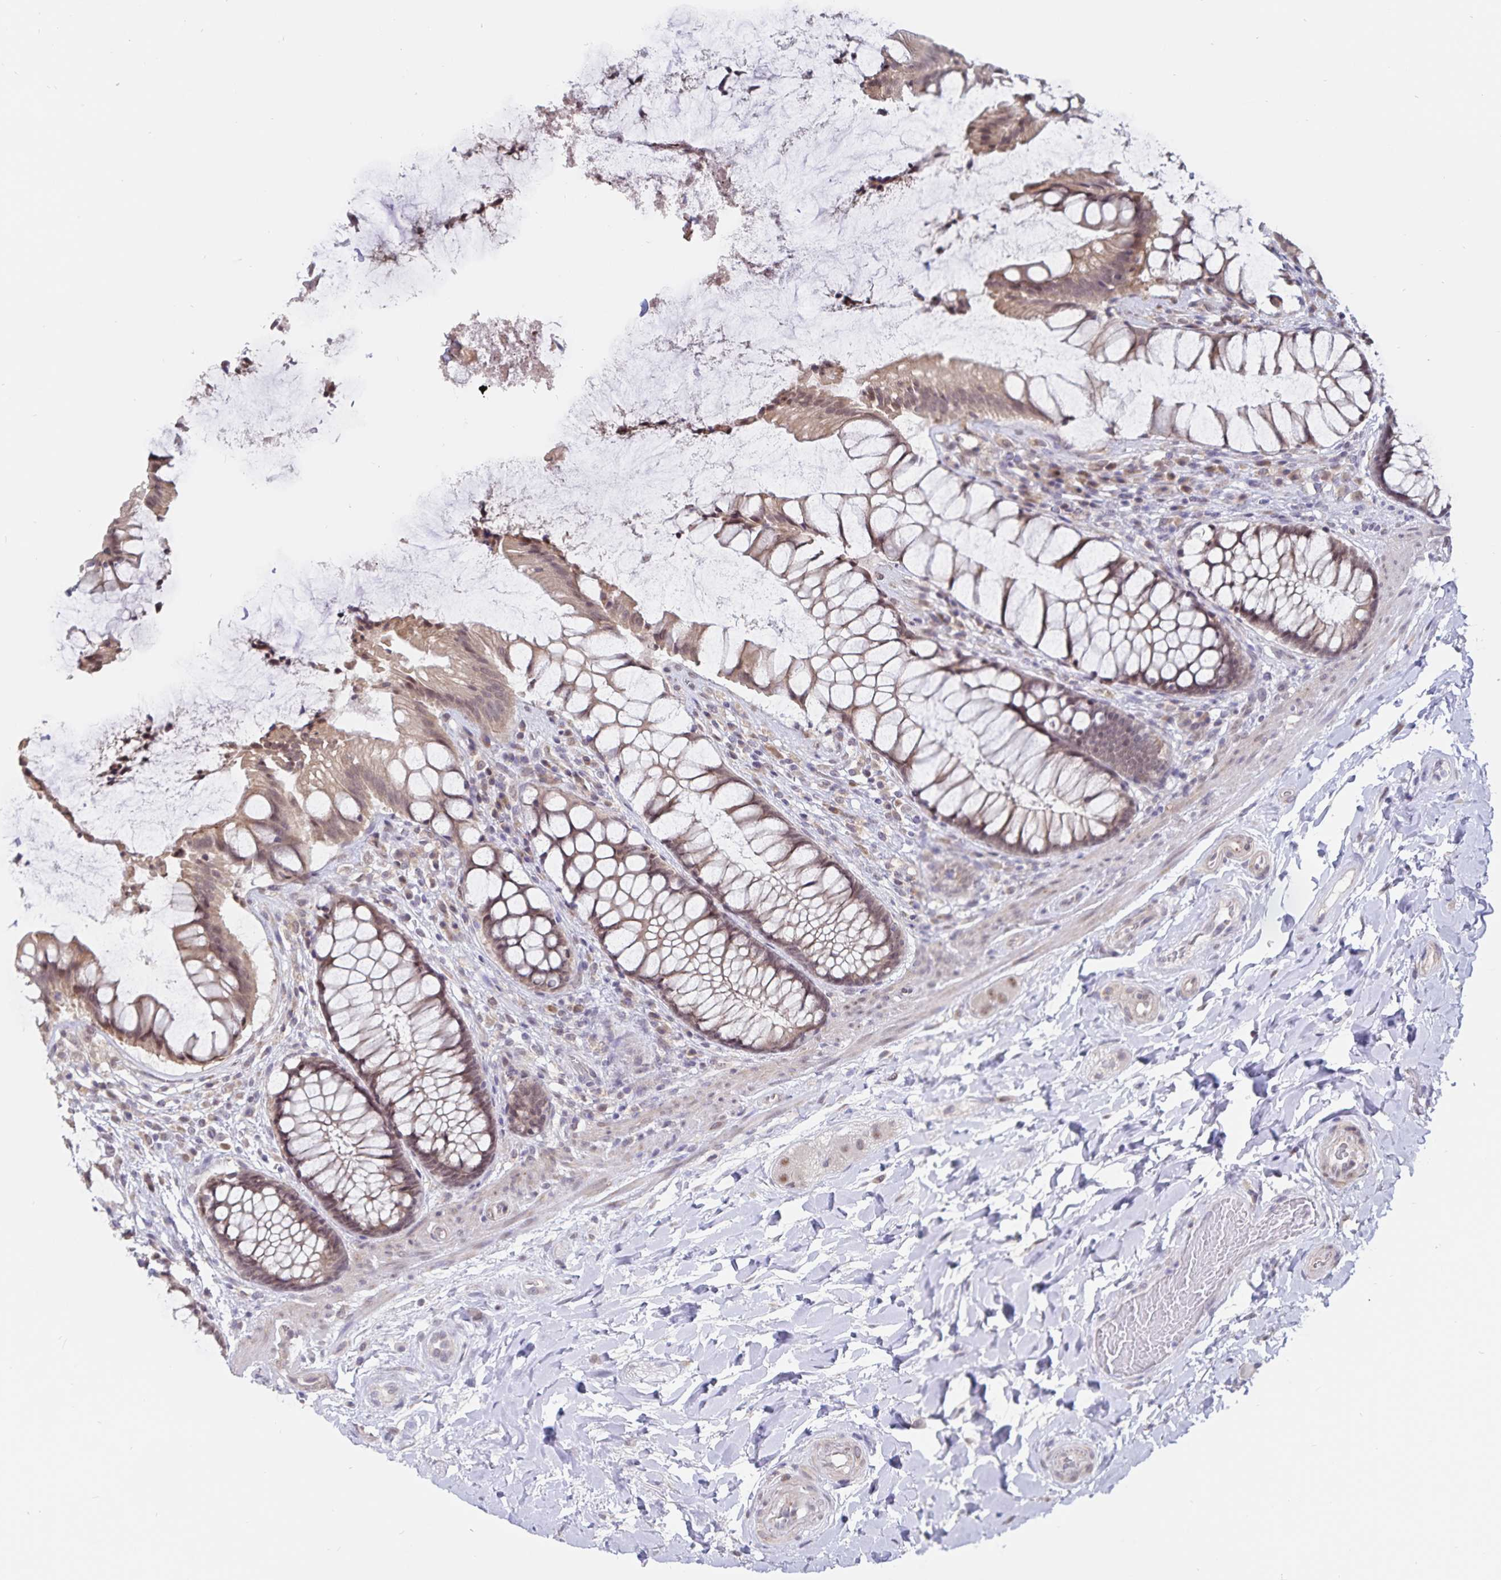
{"staining": {"intensity": "moderate", "quantity": ">75%", "location": "cytoplasmic/membranous"}, "tissue": "rectum", "cell_type": "Glandular cells", "image_type": "normal", "snomed": [{"axis": "morphology", "description": "Normal tissue, NOS"}, {"axis": "topography", "description": "Rectum"}], "caption": "IHC micrograph of benign human rectum stained for a protein (brown), which shows medium levels of moderate cytoplasmic/membranous positivity in approximately >75% of glandular cells.", "gene": "ATP2A2", "patient": {"sex": "female", "age": 58}}